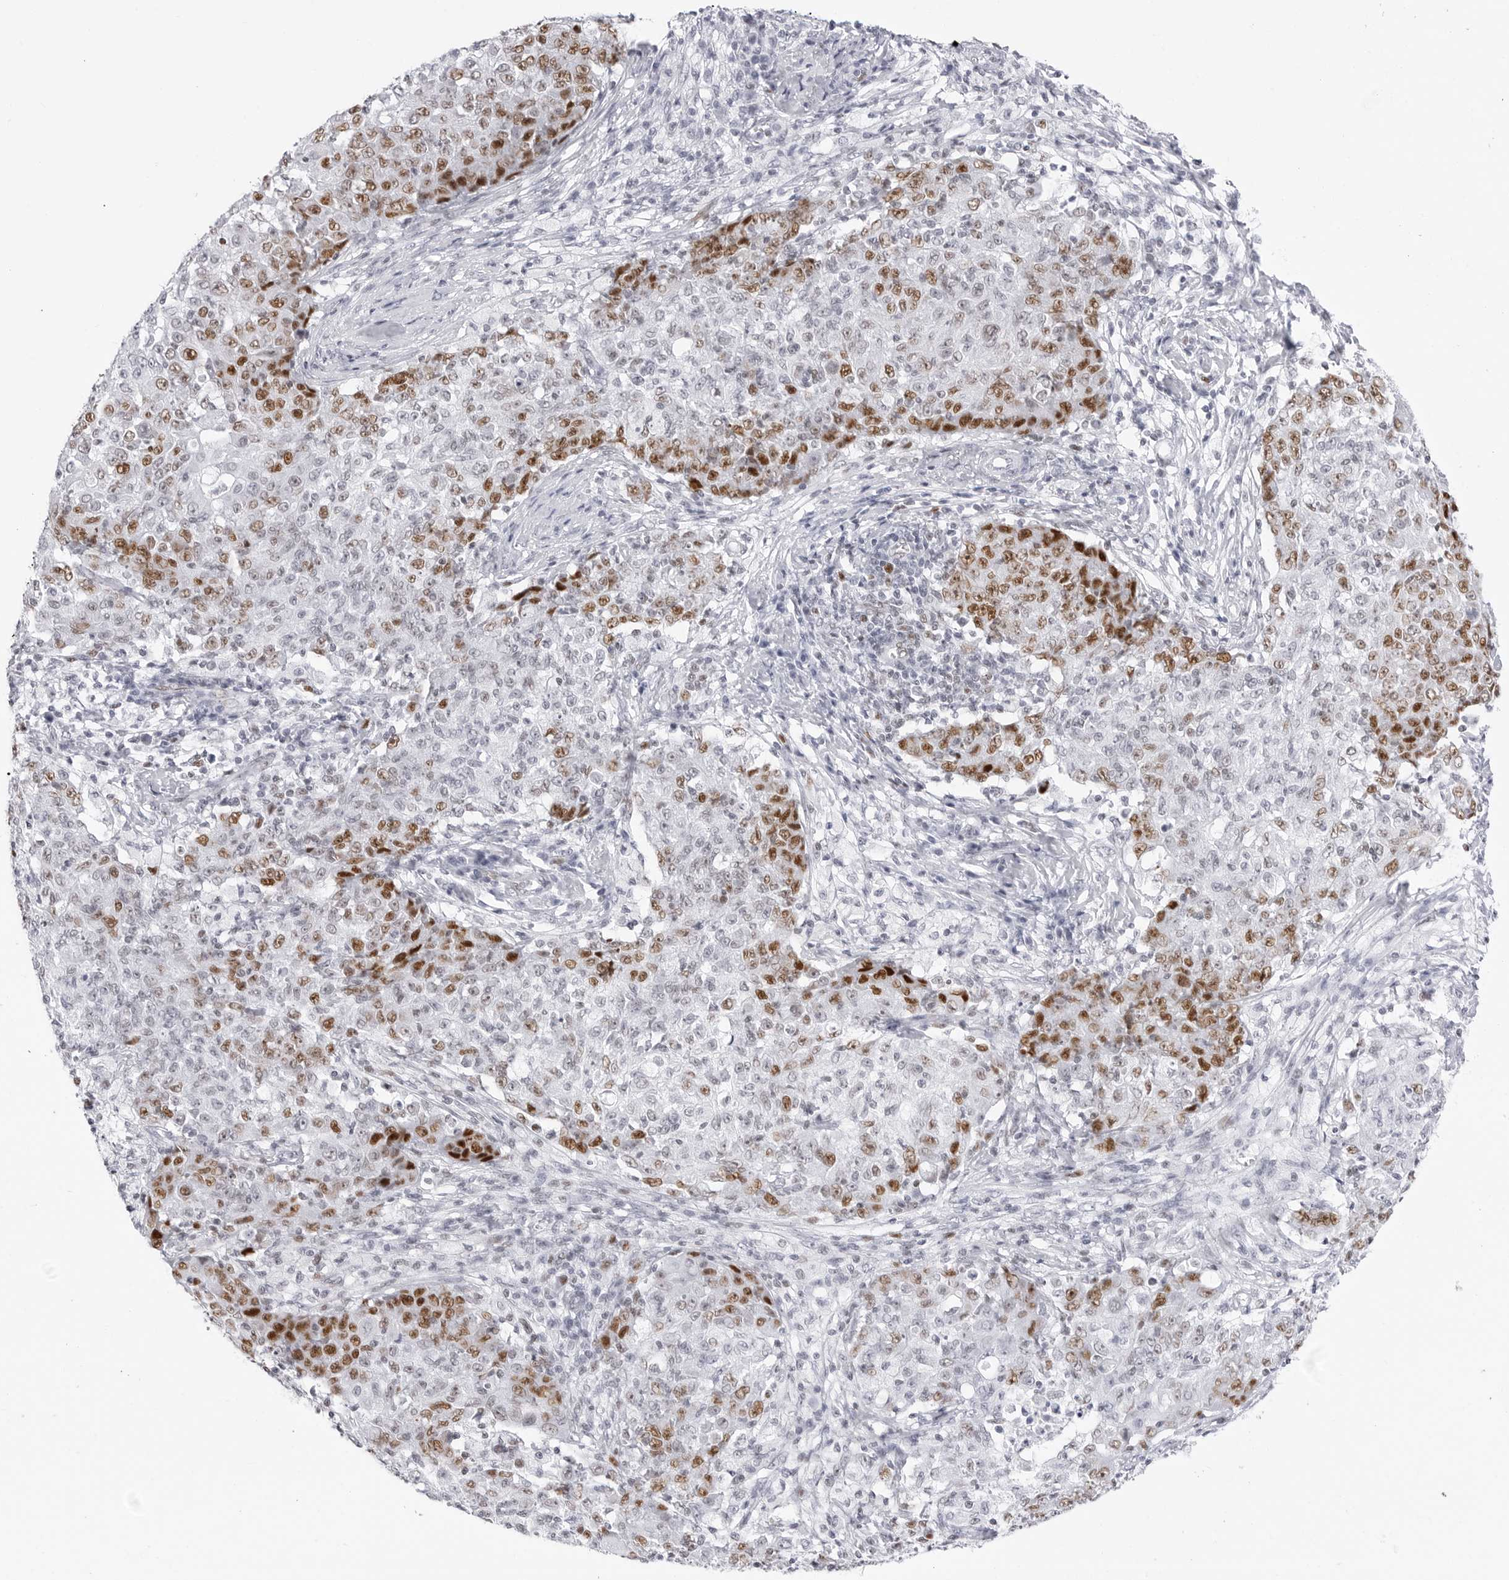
{"staining": {"intensity": "strong", "quantity": "25%-75%", "location": "nuclear"}, "tissue": "ovarian cancer", "cell_type": "Tumor cells", "image_type": "cancer", "snomed": [{"axis": "morphology", "description": "Carcinoma, endometroid"}, {"axis": "topography", "description": "Ovary"}], "caption": "Protein expression analysis of ovarian endometroid carcinoma exhibits strong nuclear staining in about 25%-75% of tumor cells.", "gene": "NASP", "patient": {"sex": "female", "age": 42}}